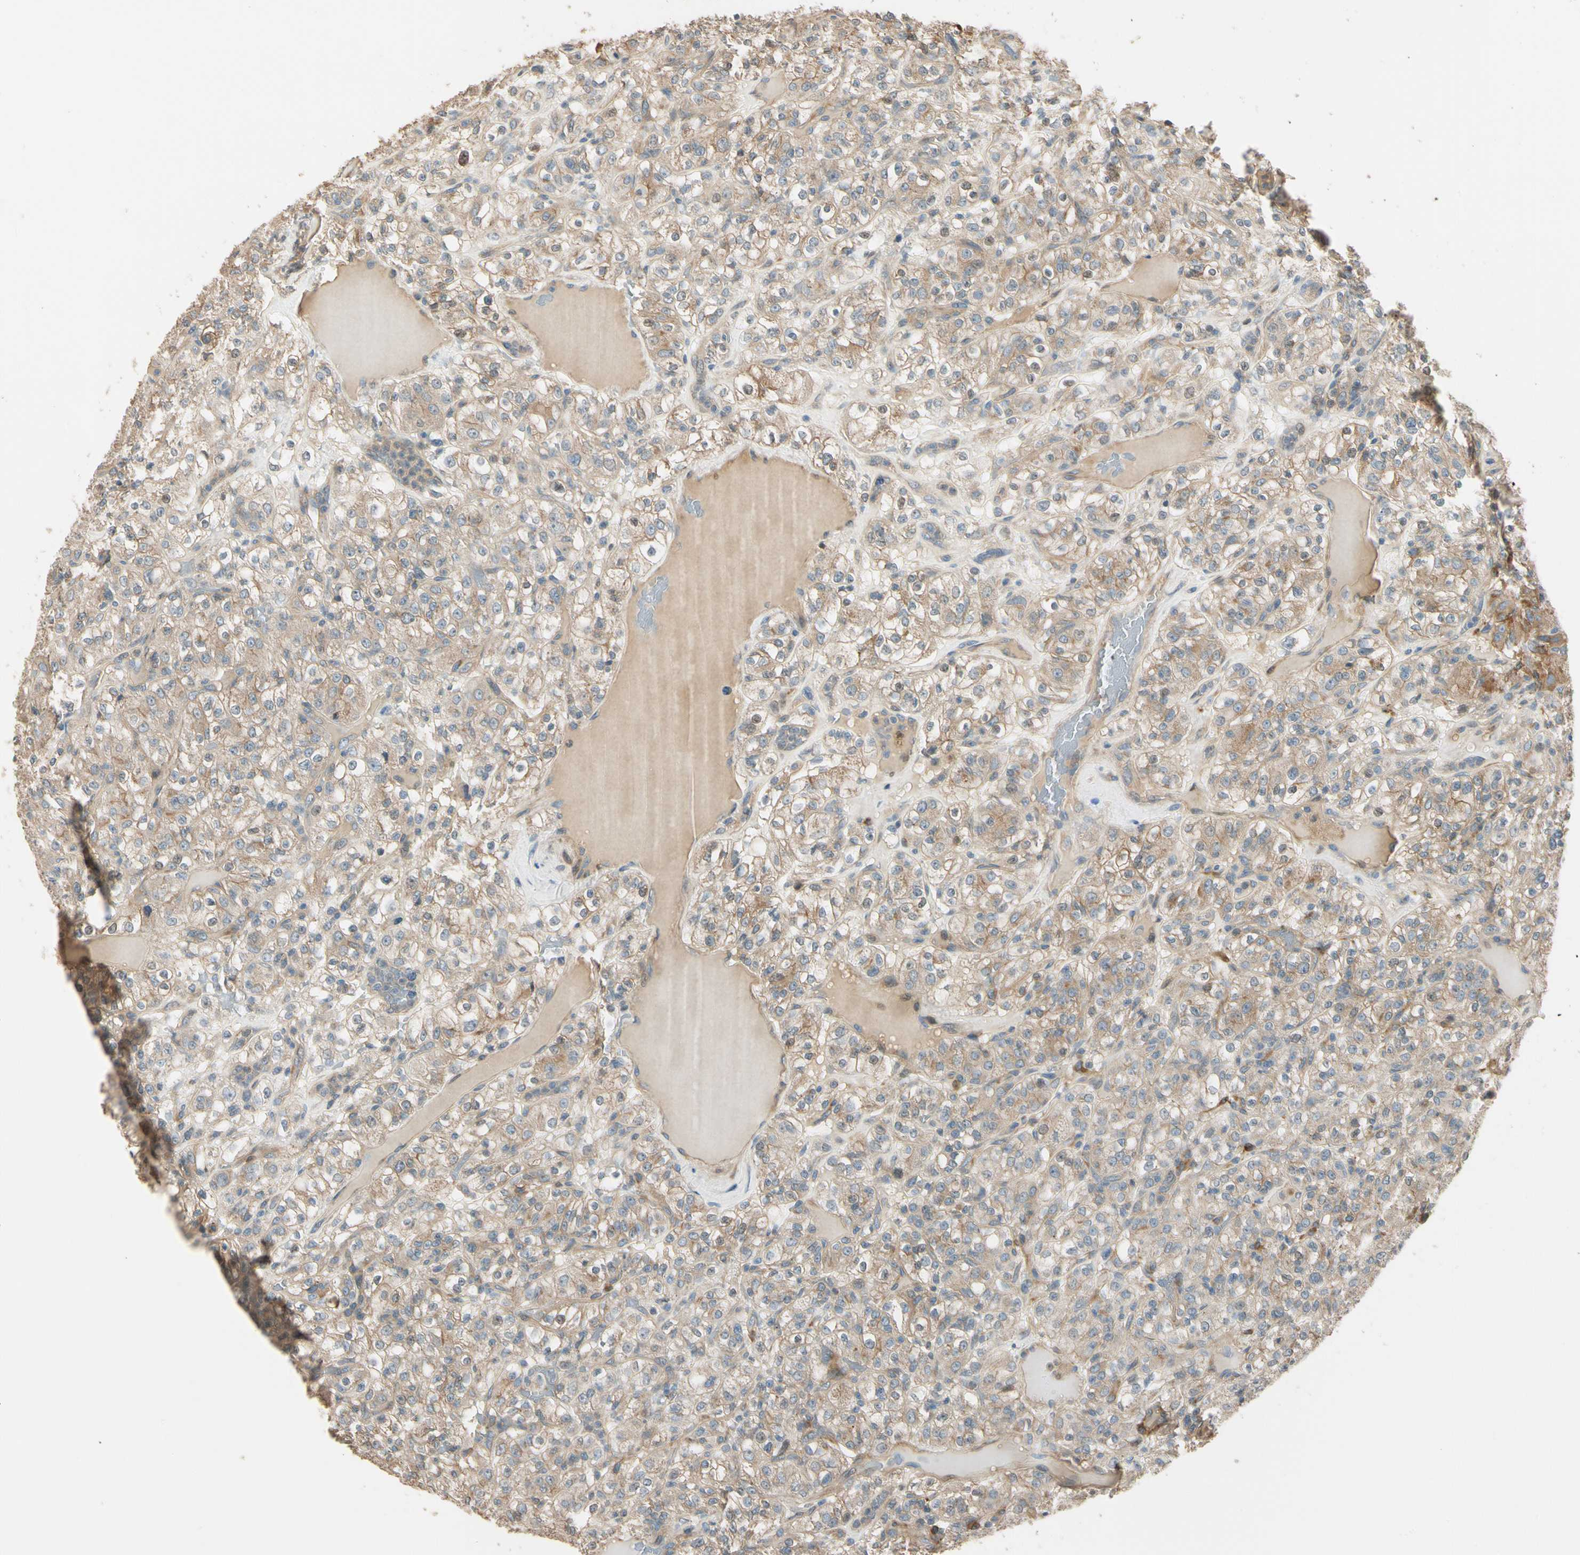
{"staining": {"intensity": "weak", "quantity": ">75%", "location": "cytoplasmic/membranous"}, "tissue": "renal cancer", "cell_type": "Tumor cells", "image_type": "cancer", "snomed": [{"axis": "morphology", "description": "Normal tissue, NOS"}, {"axis": "morphology", "description": "Adenocarcinoma, NOS"}, {"axis": "topography", "description": "Kidney"}], "caption": "The photomicrograph displays a brown stain indicating the presence of a protein in the cytoplasmic/membranous of tumor cells in renal adenocarcinoma. Ihc stains the protein of interest in brown and the nuclei are stained blue.", "gene": "TNFRSF21", "patient": {"sex": "female", "age": 72}}